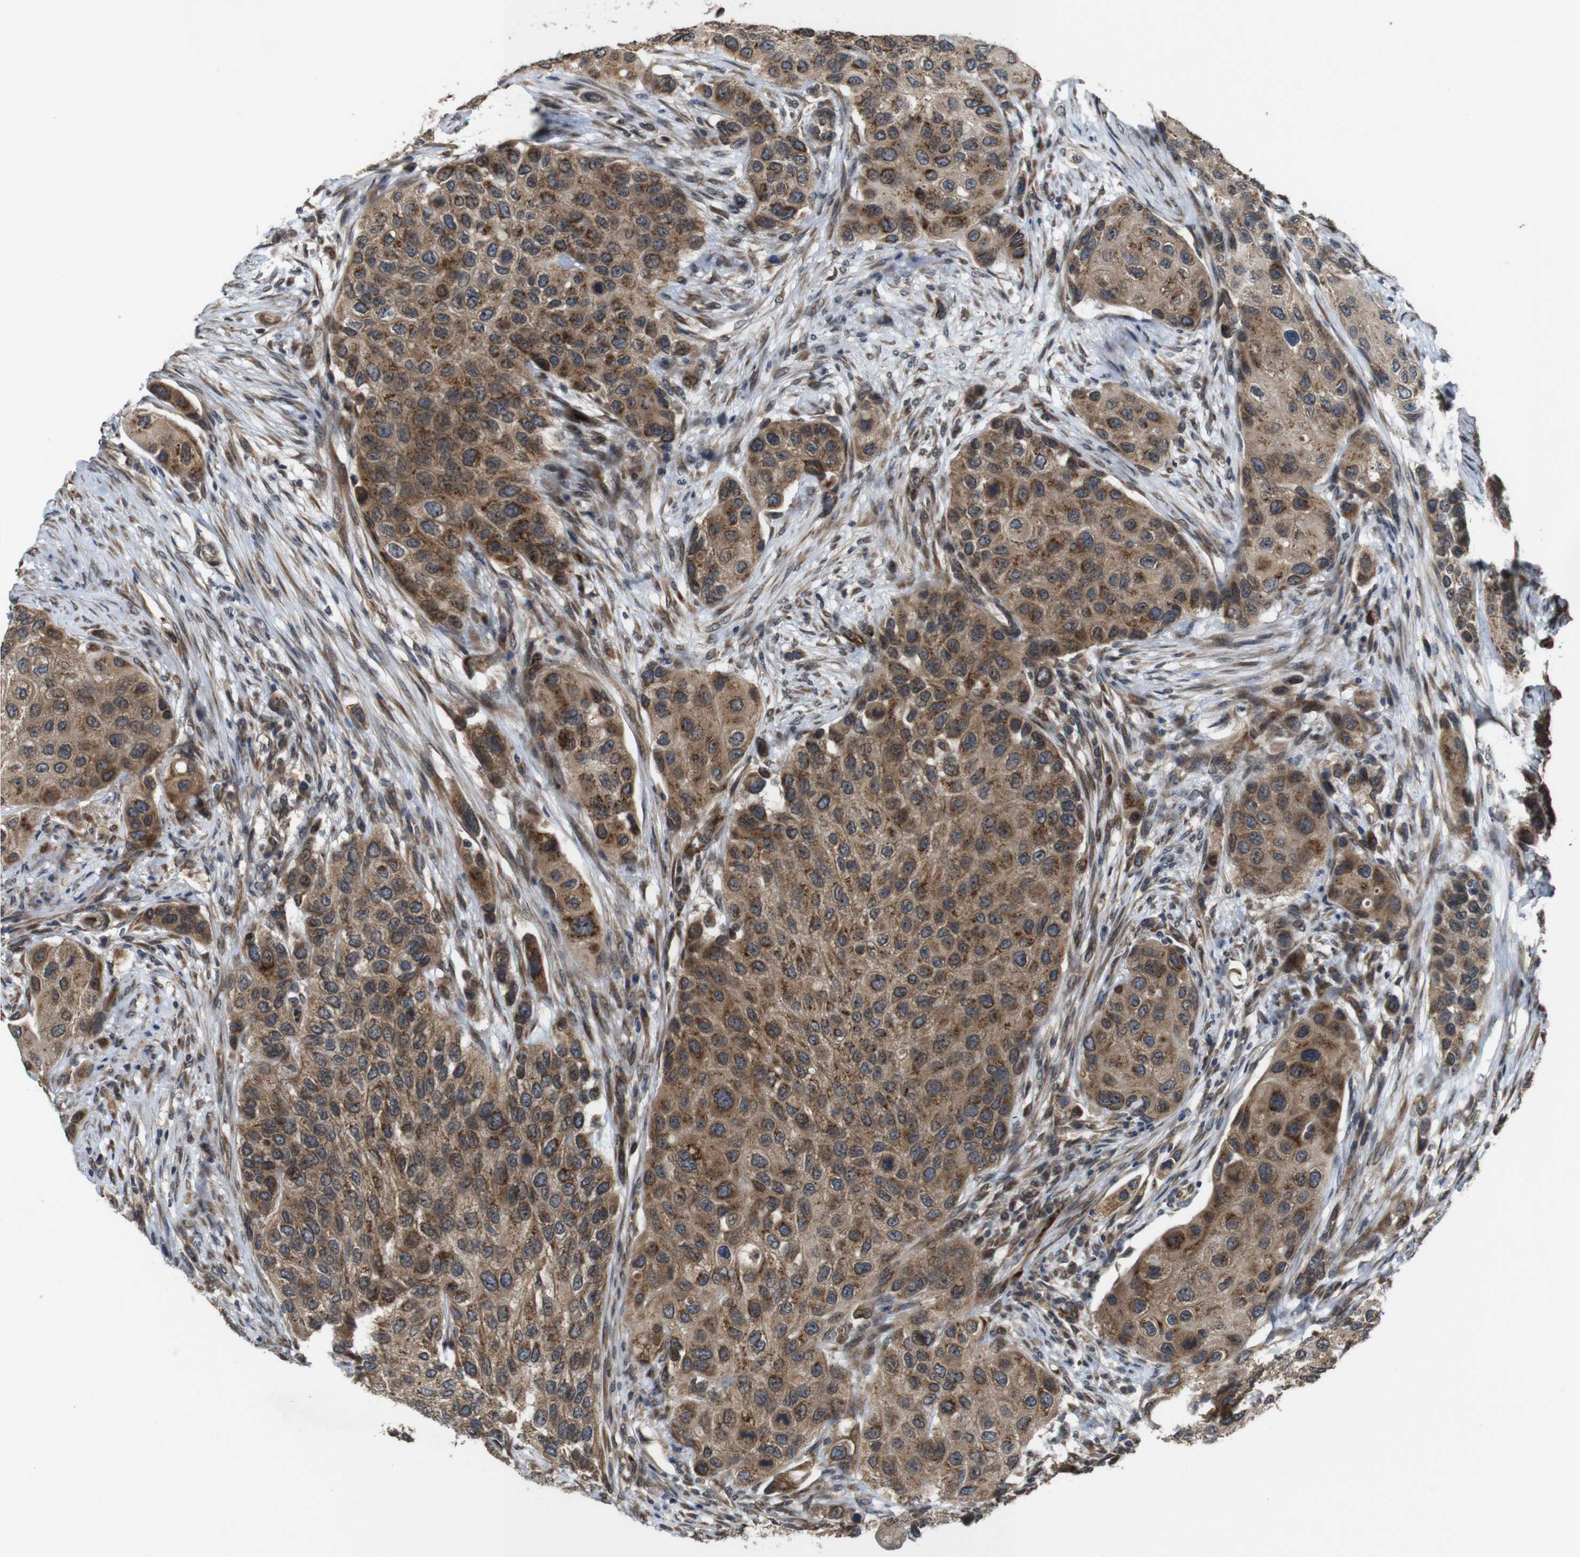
{"staining": {"intensity": "moderate", "quantity": ">75%", "location": "cytoplasmic/membranous"}, "tissue": "urothelial cancer", "cell_type": "Tumor cells", "image_type": "cancer", "snomed": [{"axis": "morphology", "description": "Urothelial carcinoma, High grade"}, {"axis": "topography", "description": "Urinary bladder"}], "caption": "Moderate cytoplasmic/membranous staining for a protein is seen in about >75% of tumor cells of urothelial cancer using IHC.", "gene": "EFCAB14", "patient": {"sex": "female", "age": 56}}